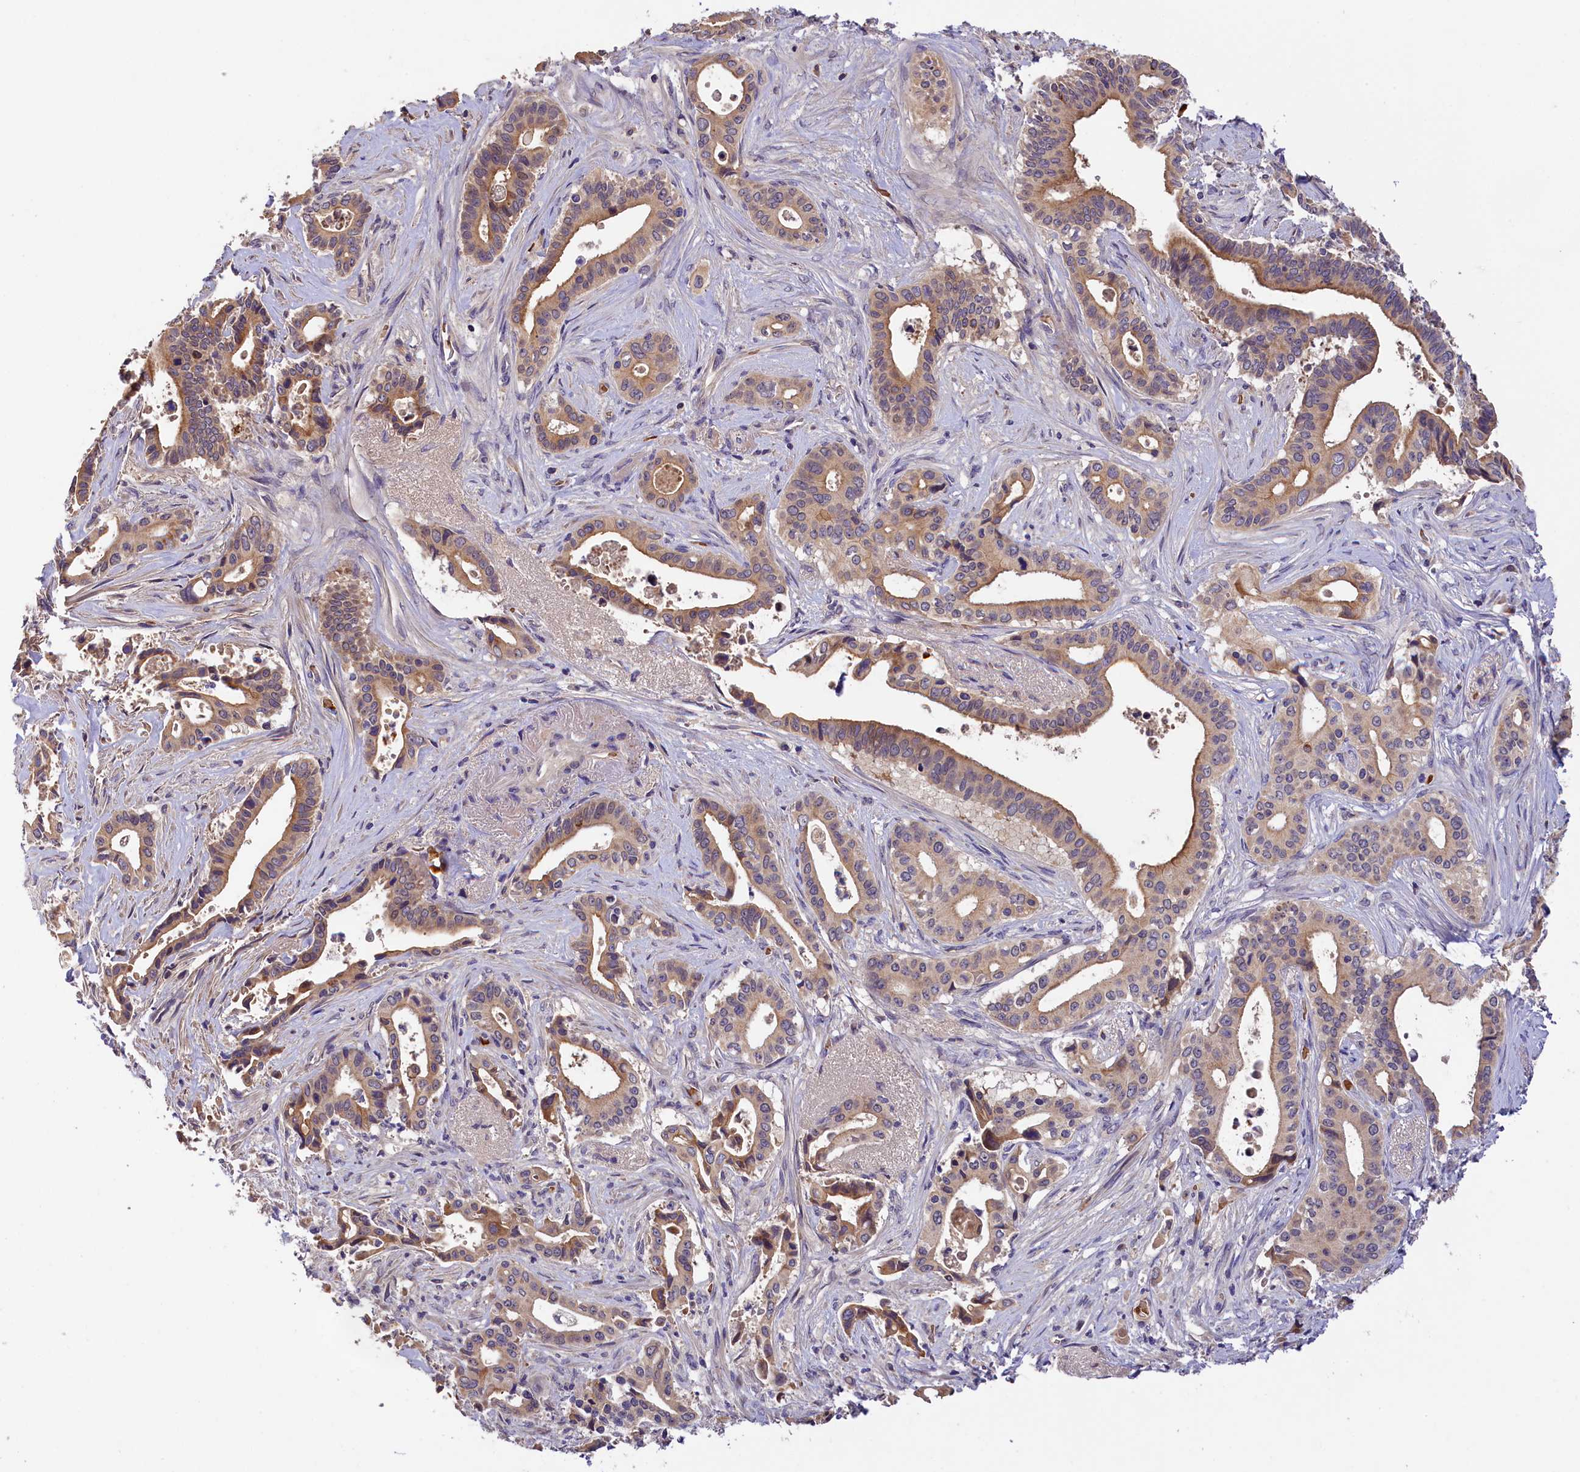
{"staining": {"intensity": "moderate", "quantity": "25%-75%", "location": "cytoplasmic/membranous"}, "tissue": "pancreatic cancer", "cell_type": "Tumor cells", "image_type": "cancer", "snomed": [{"axis": "morphology", "description": "Adenocarcinoma, NOS"}, {"axis": "topography", "description": "Pancreas"}], "caption": "This histopathology image reveals immunohistochemistry staining of pancreatic cancer, with medium moderate cytoplasmic/membranous positivity in about 25%-75% of tumor cells.", "gene": "PHAF1", "patient": {"sex": "female", "age": 77}}